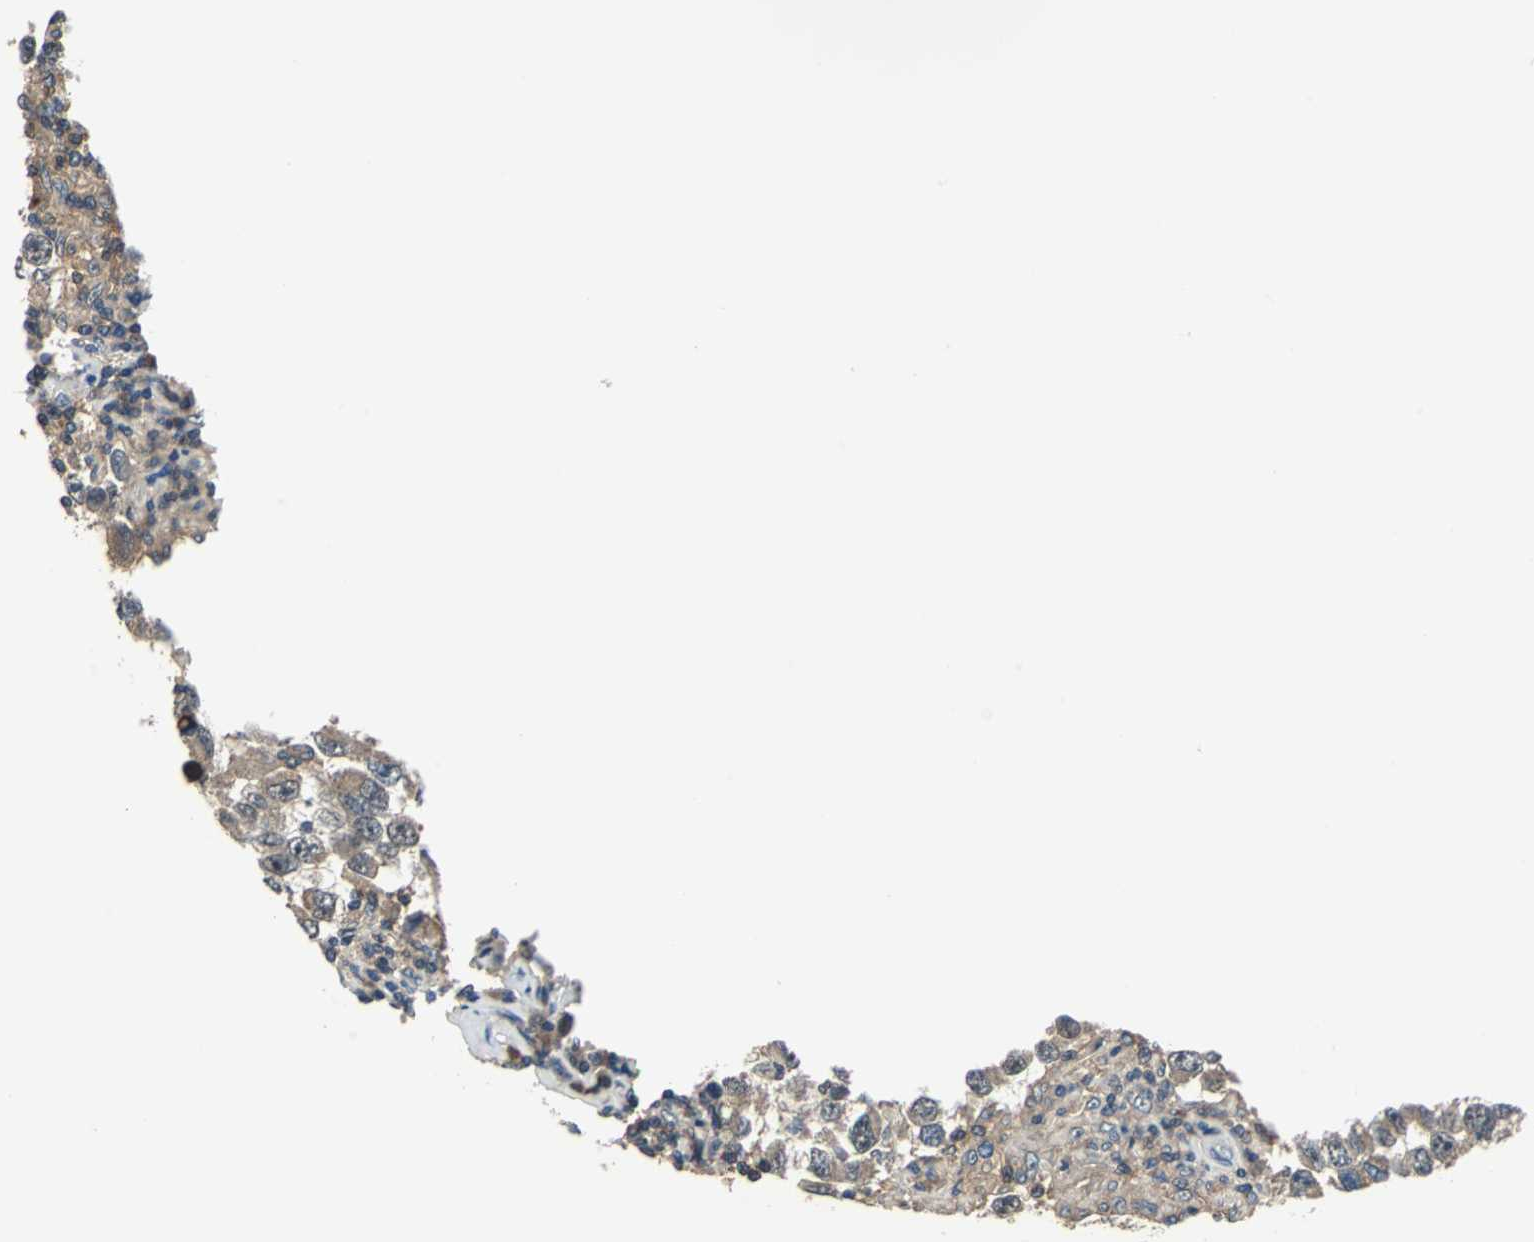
{"staining": {"intensity": "weak", "quantity": ">75%", "location": "cytoplasmic/membranous"}, "tissue": "testis cancer", "cell_type": "Tumor cells", "image_type": "cancer", "snomed": [{"axis": "morphology", "description": "Carcinoma, Embryonal, NOS"}, {"axis": "topography", "description": "Testis"}], "caption": "Protein staining of embryonal carcinoma (testis) tissue displays weak cytoplasmic/membranous positivity in about >75% of tumor cells.", "gene": "SLC19A2", "patient": {"sex": "male", "age": 21}}